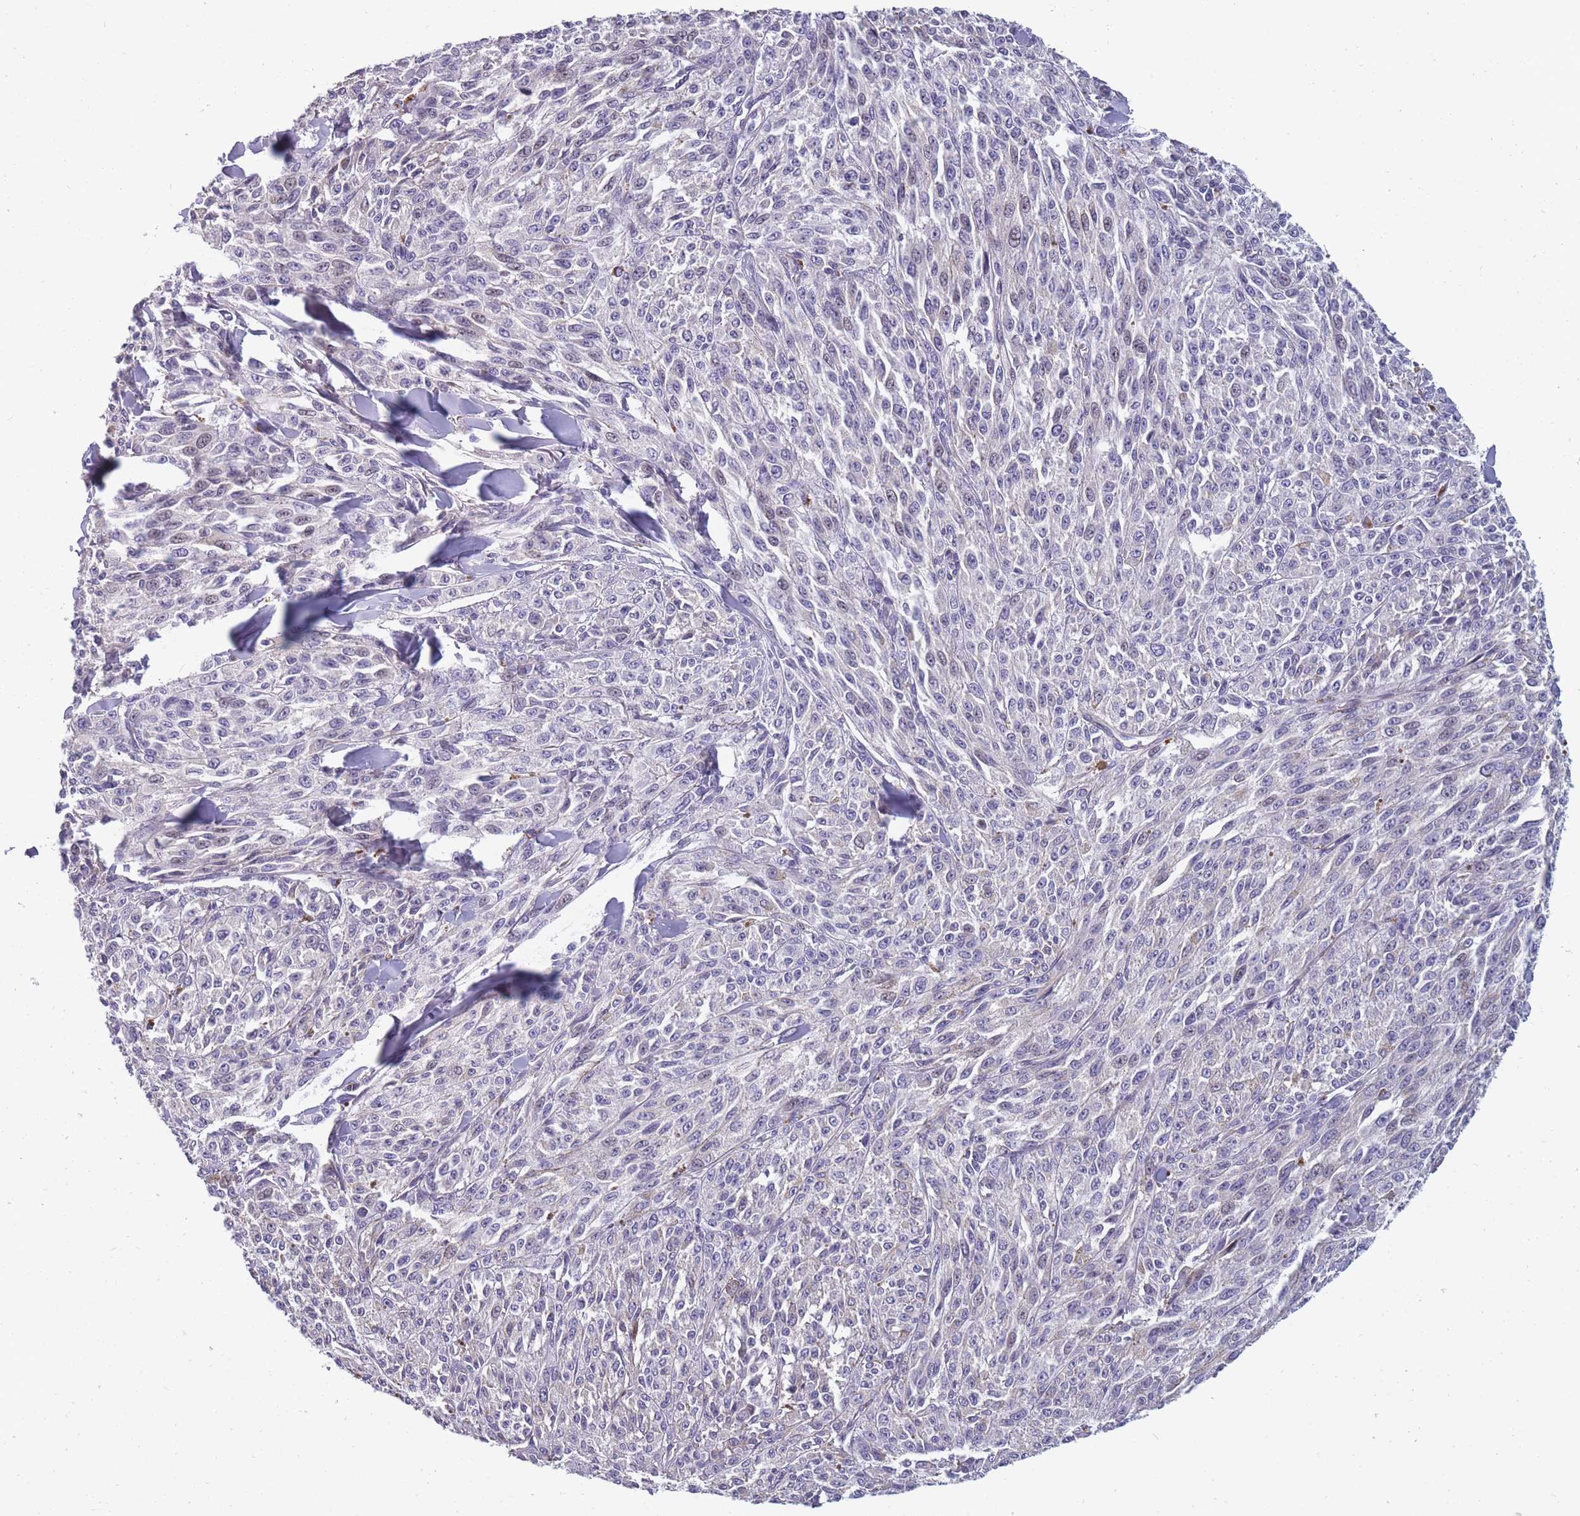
{"staining": {"intensity": "negative", "quantity": "none", "location": "none"}, "tissue": "melanoma", "cell_type": "Tumor cells", "image_type": "cancer", "snomed": [{"axis": "morphology", "description": "Malignant melanoma, NOS"}, {"axis": "topography", "description": "Skin"}], "caption": "Immunohistochemistry (IHC) micrograph of neoplastic tissue: human malignant melanoma stained with DAB (3,3'-diaminobenzidine) demonstrates no significant protein positivity in tumor cells.", "gene": "FAM83F", "patient": {"sex": "female", "age": 52}}